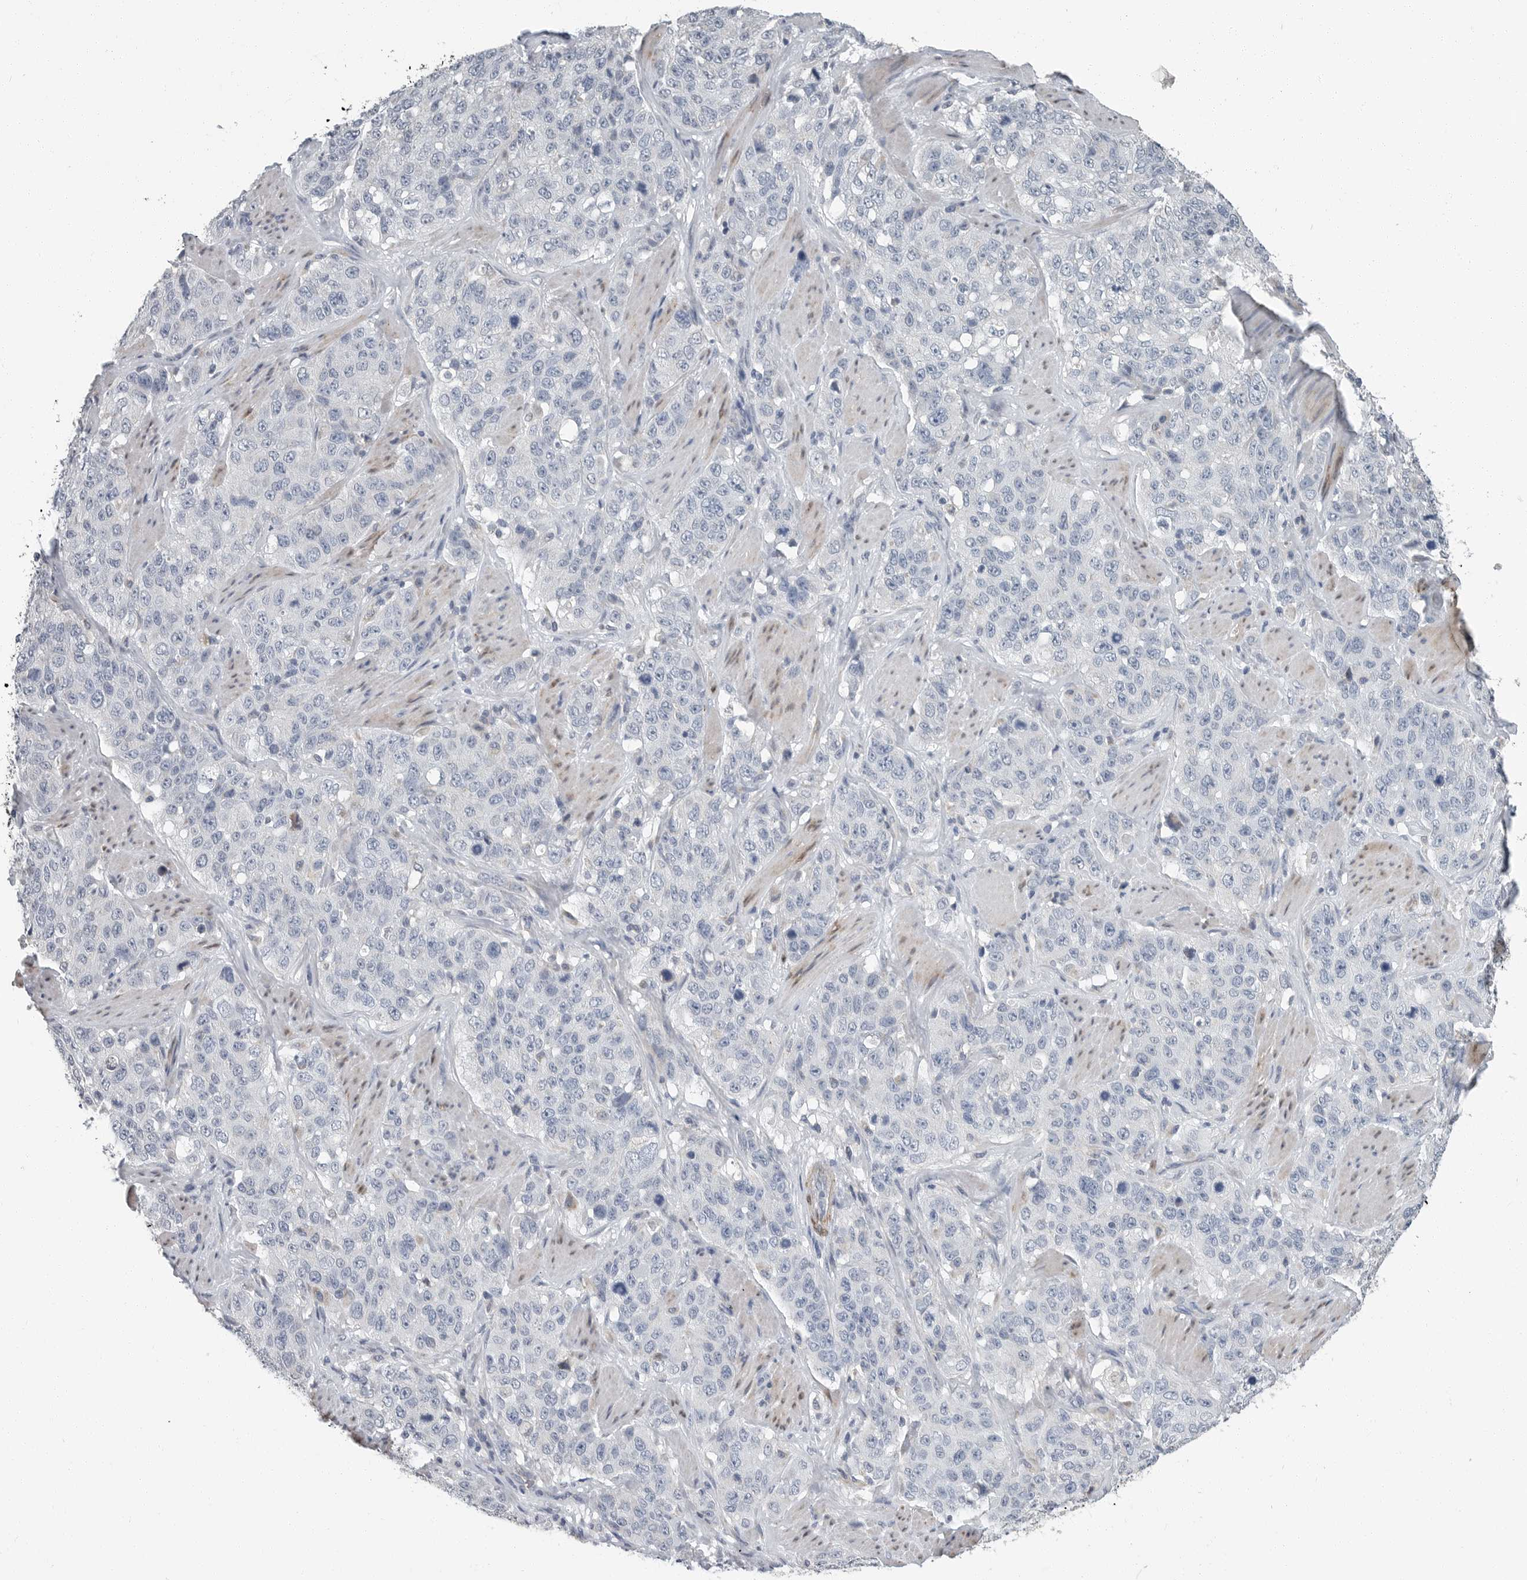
{"staining": {"intensity": "negative", "quantity": "none", "location": "none"}, "tissue": "stomach cancer", "cell_type": "Tumor cells", "image_type": "cancer", "snomed": [{"axis": "morphology", "description": "Adenocarcinoma, NOS"}, {"axis": "topography", "description": "Stomach"}], "caption": "The histopathology image displays no staining of tumor cells in stomach cancer (adenocarcinoma).", "gene": "PLN", "patient": {"sex": "male", "age": 48}}